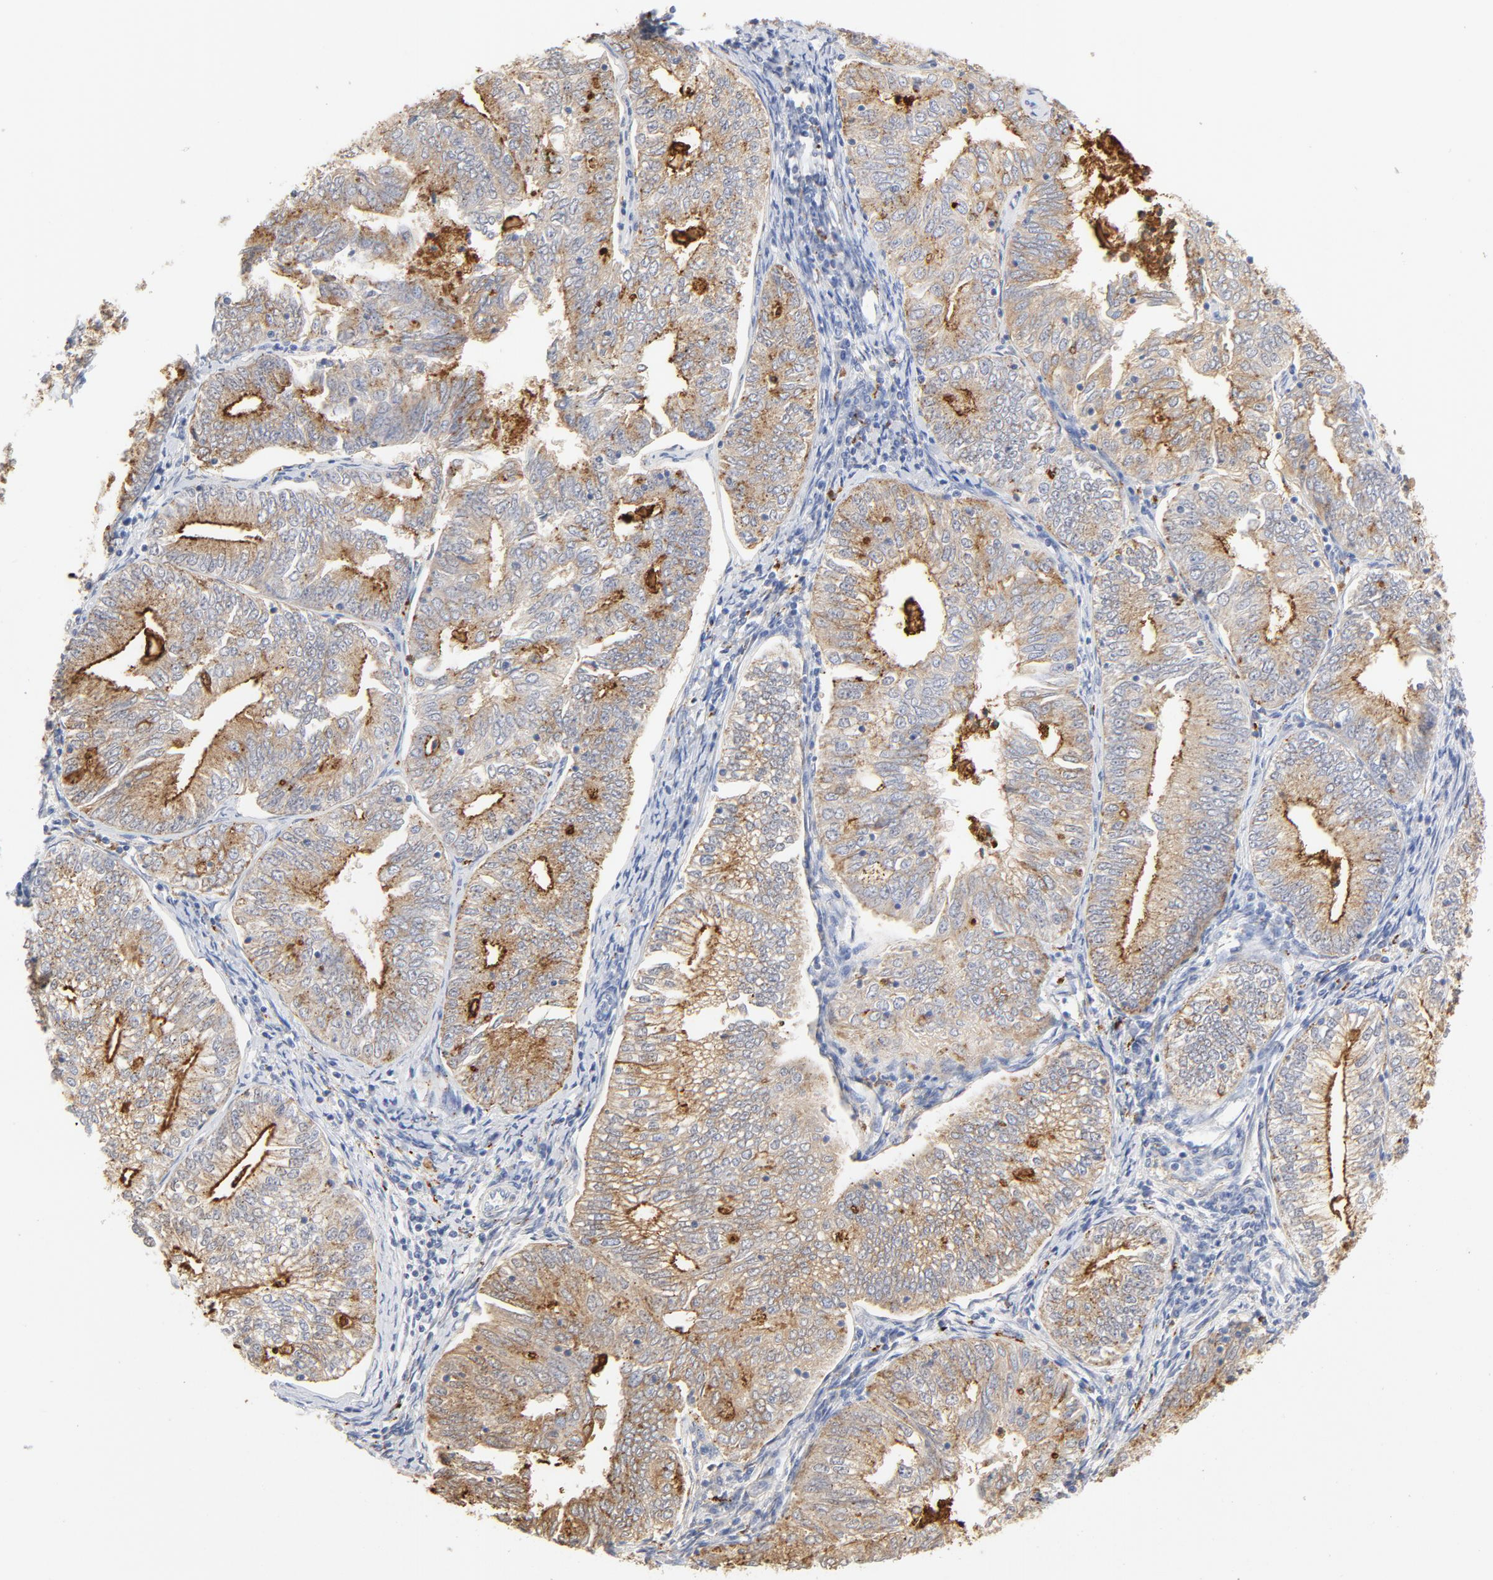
{"staining": {"intensity": "moderate", "quantity": "25%-75%", "location": "cytoplasmic/membranous"}, "tissue": "endometrial cancer", "cell_type": "Tumor cells", "image_type": "cancer", "snomed": [{"axis": "morphology", "description": "Adenocarcinoma, NOS"}, {"axis": "topography", "description": "Endometrium"}], "caption": "A micrograph of human endometrial cancer (adenocarcinoma) stained for a protein exhibits moderate cytoplasmic/membranous brown staining in tumor cells.", "gene": "MAGEB17", "patient": {"sex": "female", "age": 69}}